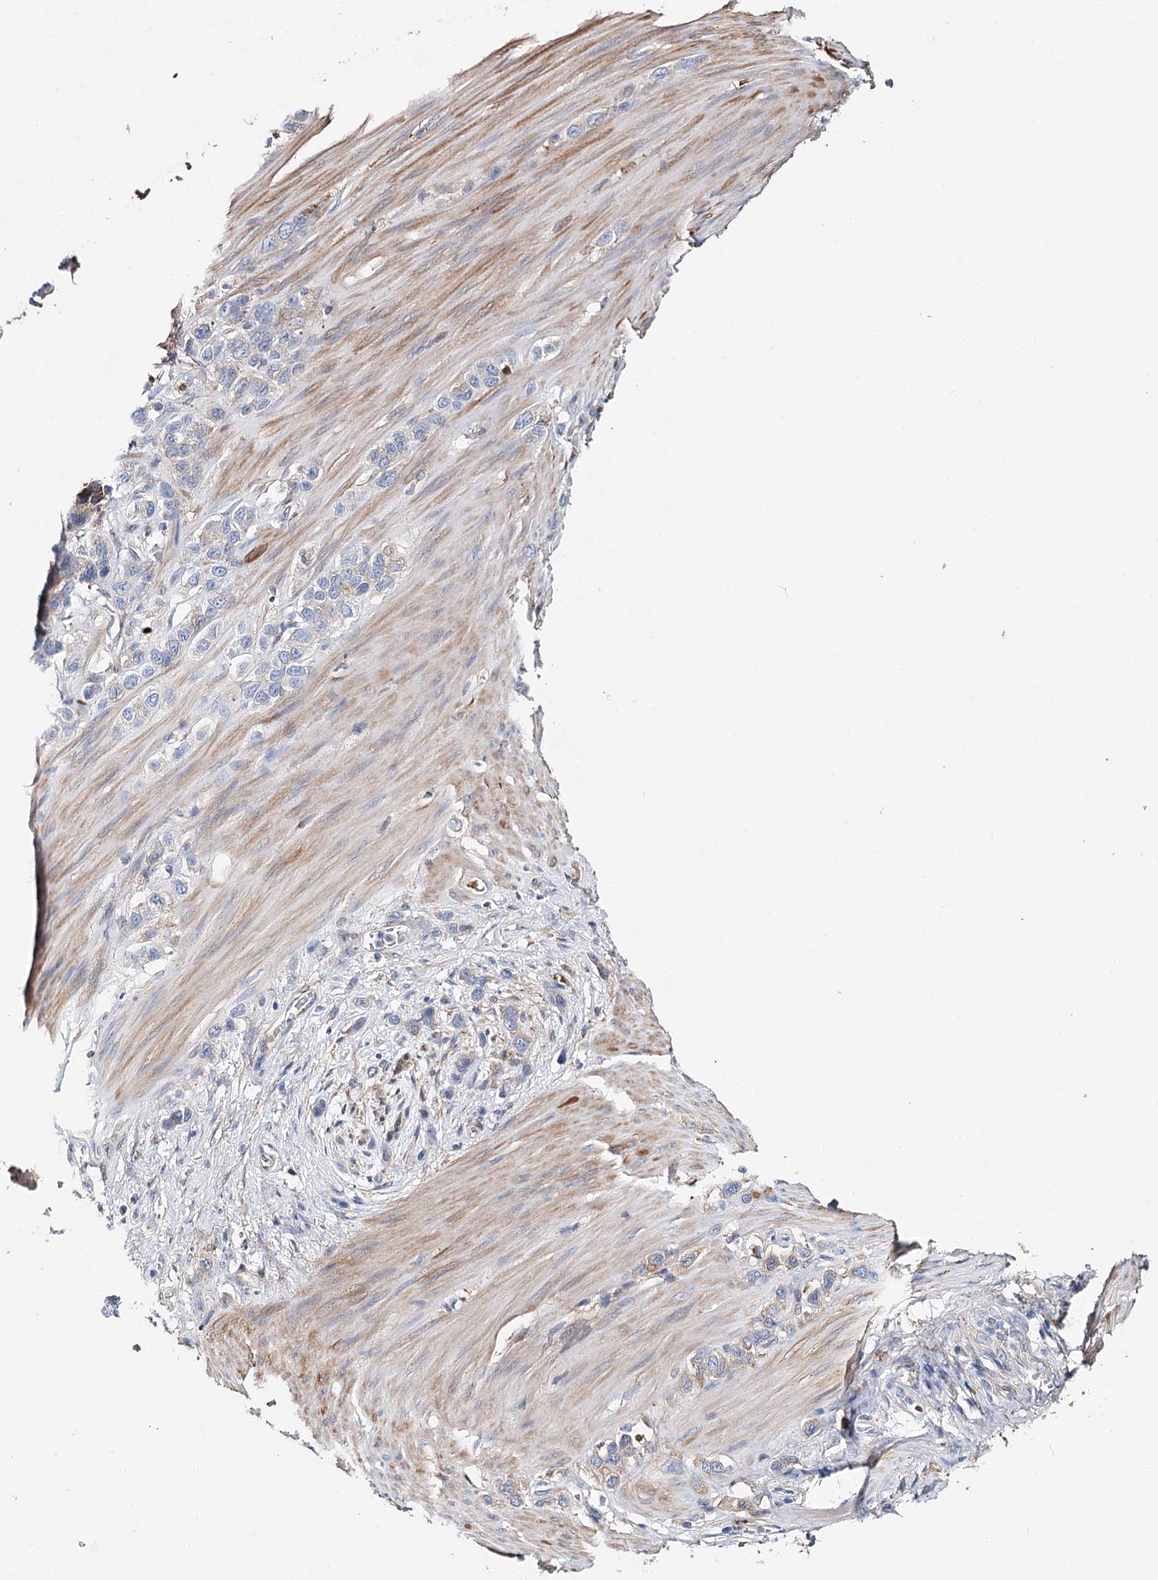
{"staining": {"intensity": "negative", "quantity": "none", "location": "none"}, "tissue": "stomach cancer", "cell_type": "Tumor cells", "image_type": "cancer", "snomed": [{"axis": "morphology", "description": "Adenocarcinoma, NOS"}, {"axis": "morphology", "description": "Adenocarcinoma, High grade"}, {"axis": "topography", "description": "Stomach, upper"}, {"axis": "topography", "description": "Stomach, lower"}], "caption": "The IHC micrograph has no significant staining in tumor cells of adenocarcinoma (stomach) tissue. (Immunohistochemistry, brightfield microscopy, high magnification).", "gene": "CFAP46", "patient": {"sex": "female", "age": 65}}